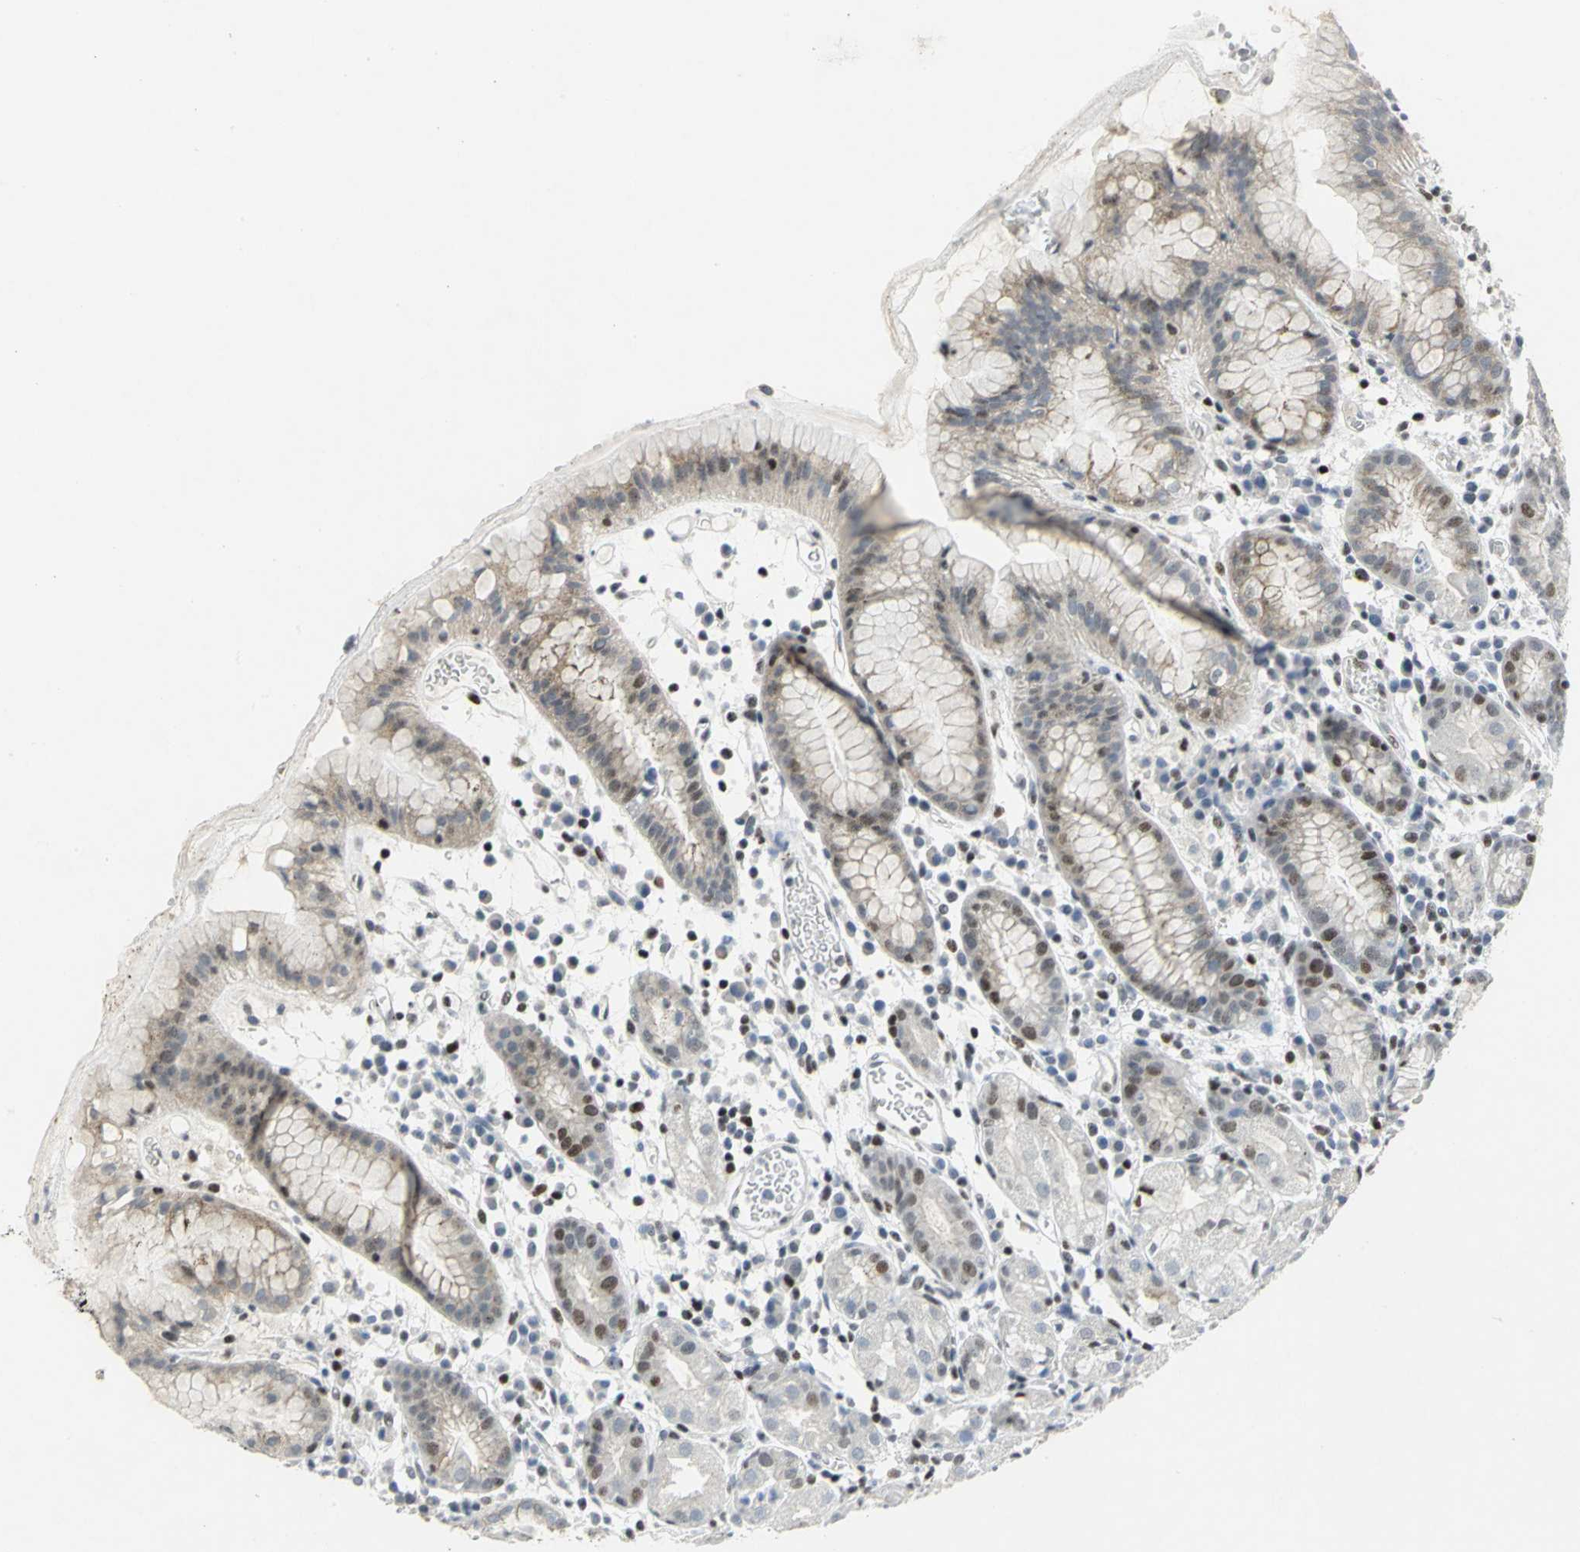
{"staining": {"intensity": "weak", "quantity": "25%-75%", "location": "nuclear"}, "tissue": "stomach", "cell_type": "Glandular cells", "image_type": "normal", "snomed": [{"axis": "morphology", "description": "Normal tissue, NOS"}, {"axis": "topography", "description": "Stomach"}, {"axis": "topography", "description": "Stomach, lower"}], "caption": "An image of stomach stained for a protein reveals weak nuclear brown staining in glandular cells.", "gene": "RPA1", "patient": {"sex": "female", "age": 75}}